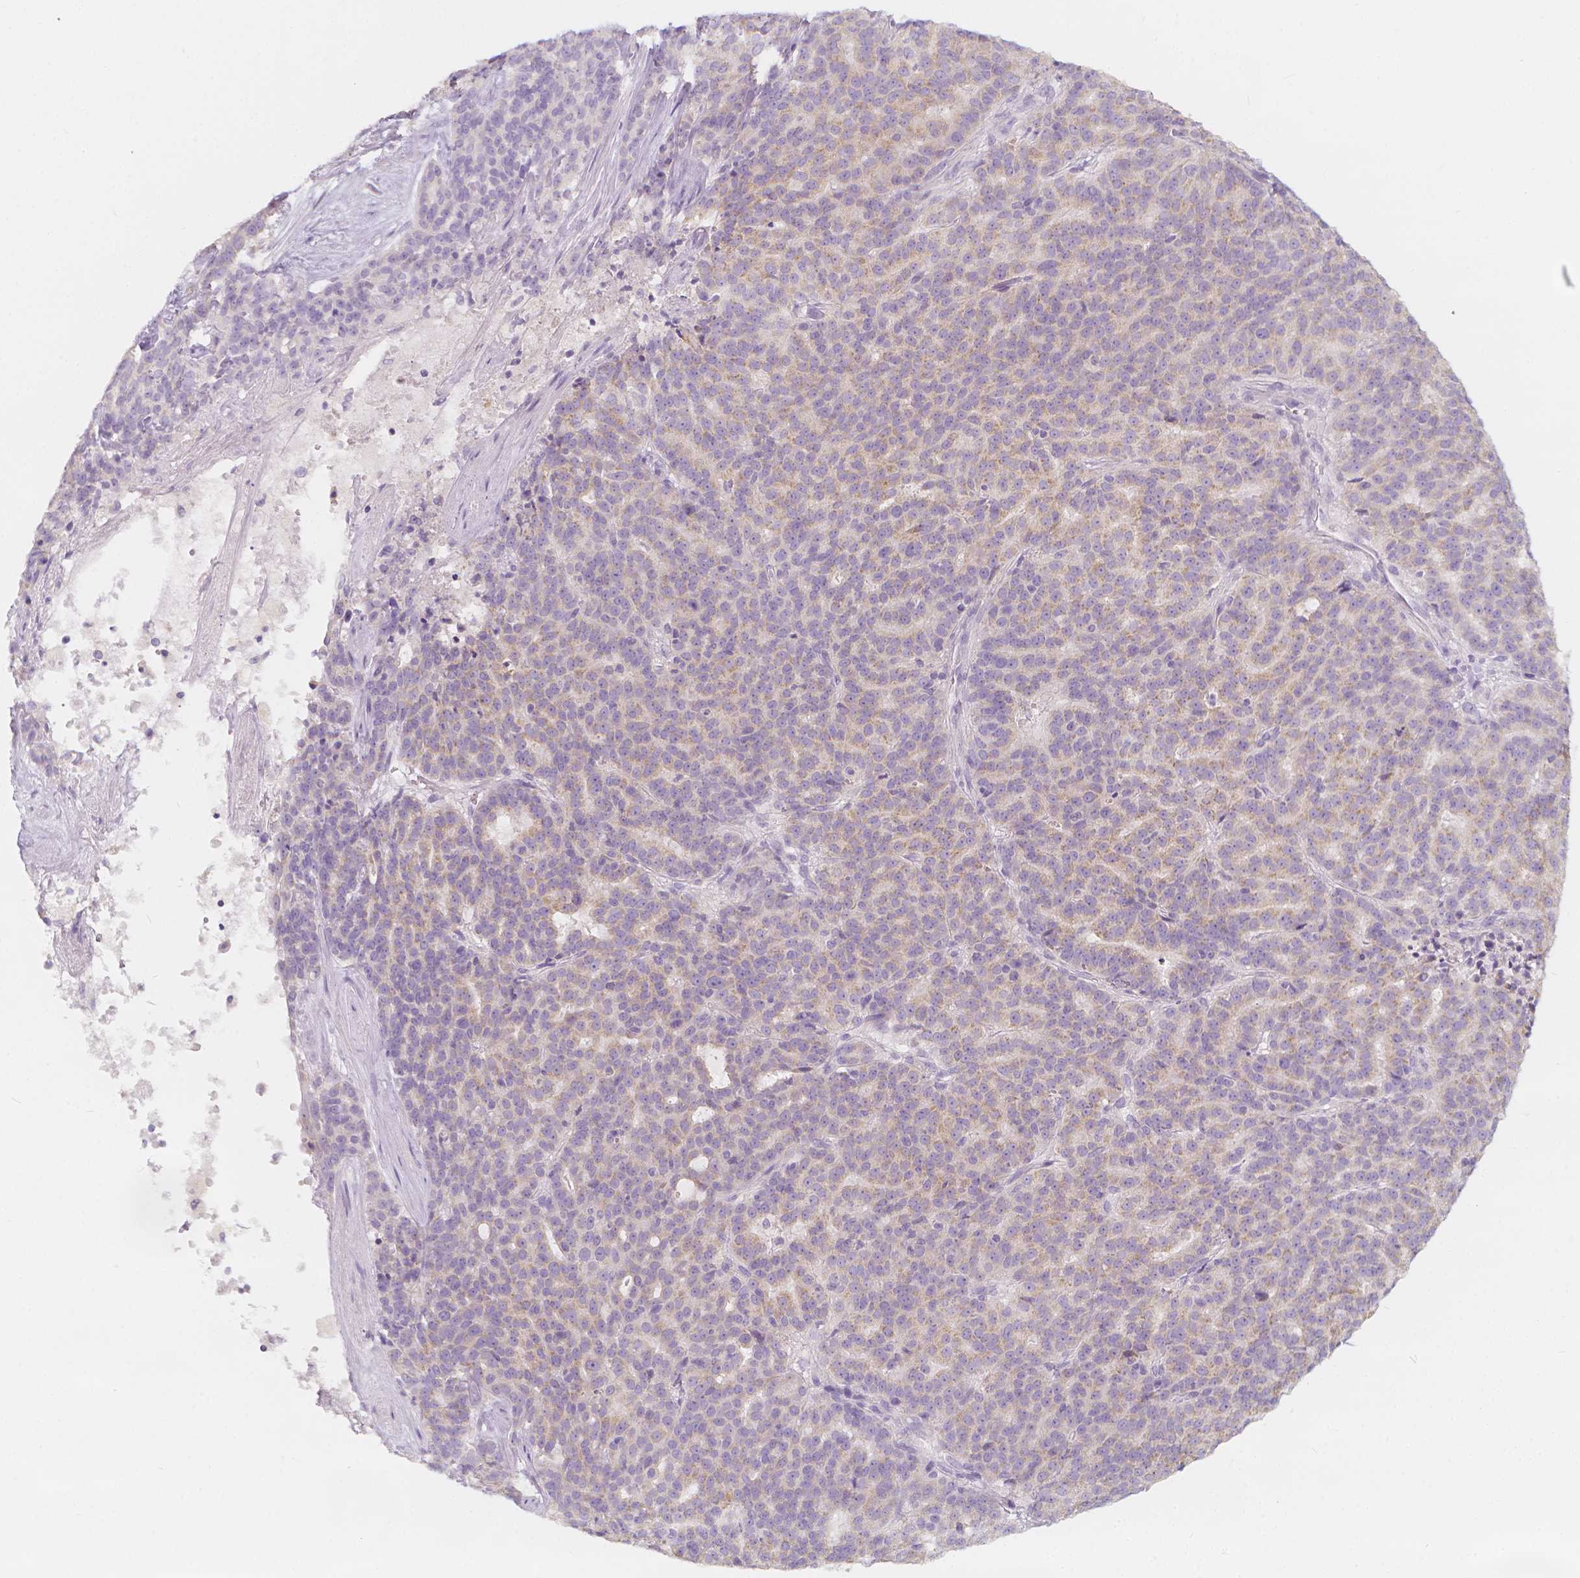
{"staining": {"intensity": "weak", "quantity": "<25%", "location": "cytoplasmic/membranous"}, "tissue": "liver cancer", "cell_type": "Tumor cells", "image_type": "cancer", "snomed": [{"axis": "morphology", "description": "Cholangiocarcinoma"}, {"axis": "topography", "description": "Liver"}], "caption": "Protein analysis of cholangiocarcinoma (liver) displays no significant expression in tumor cells. The staining is performed using DAB (3,3'-diaminobenzidine) brown chromogen with nuclei counter-stained in using hematoxylin.", "gene": "RBFOX1", "patient": {"sex": "female", "age": 47}}